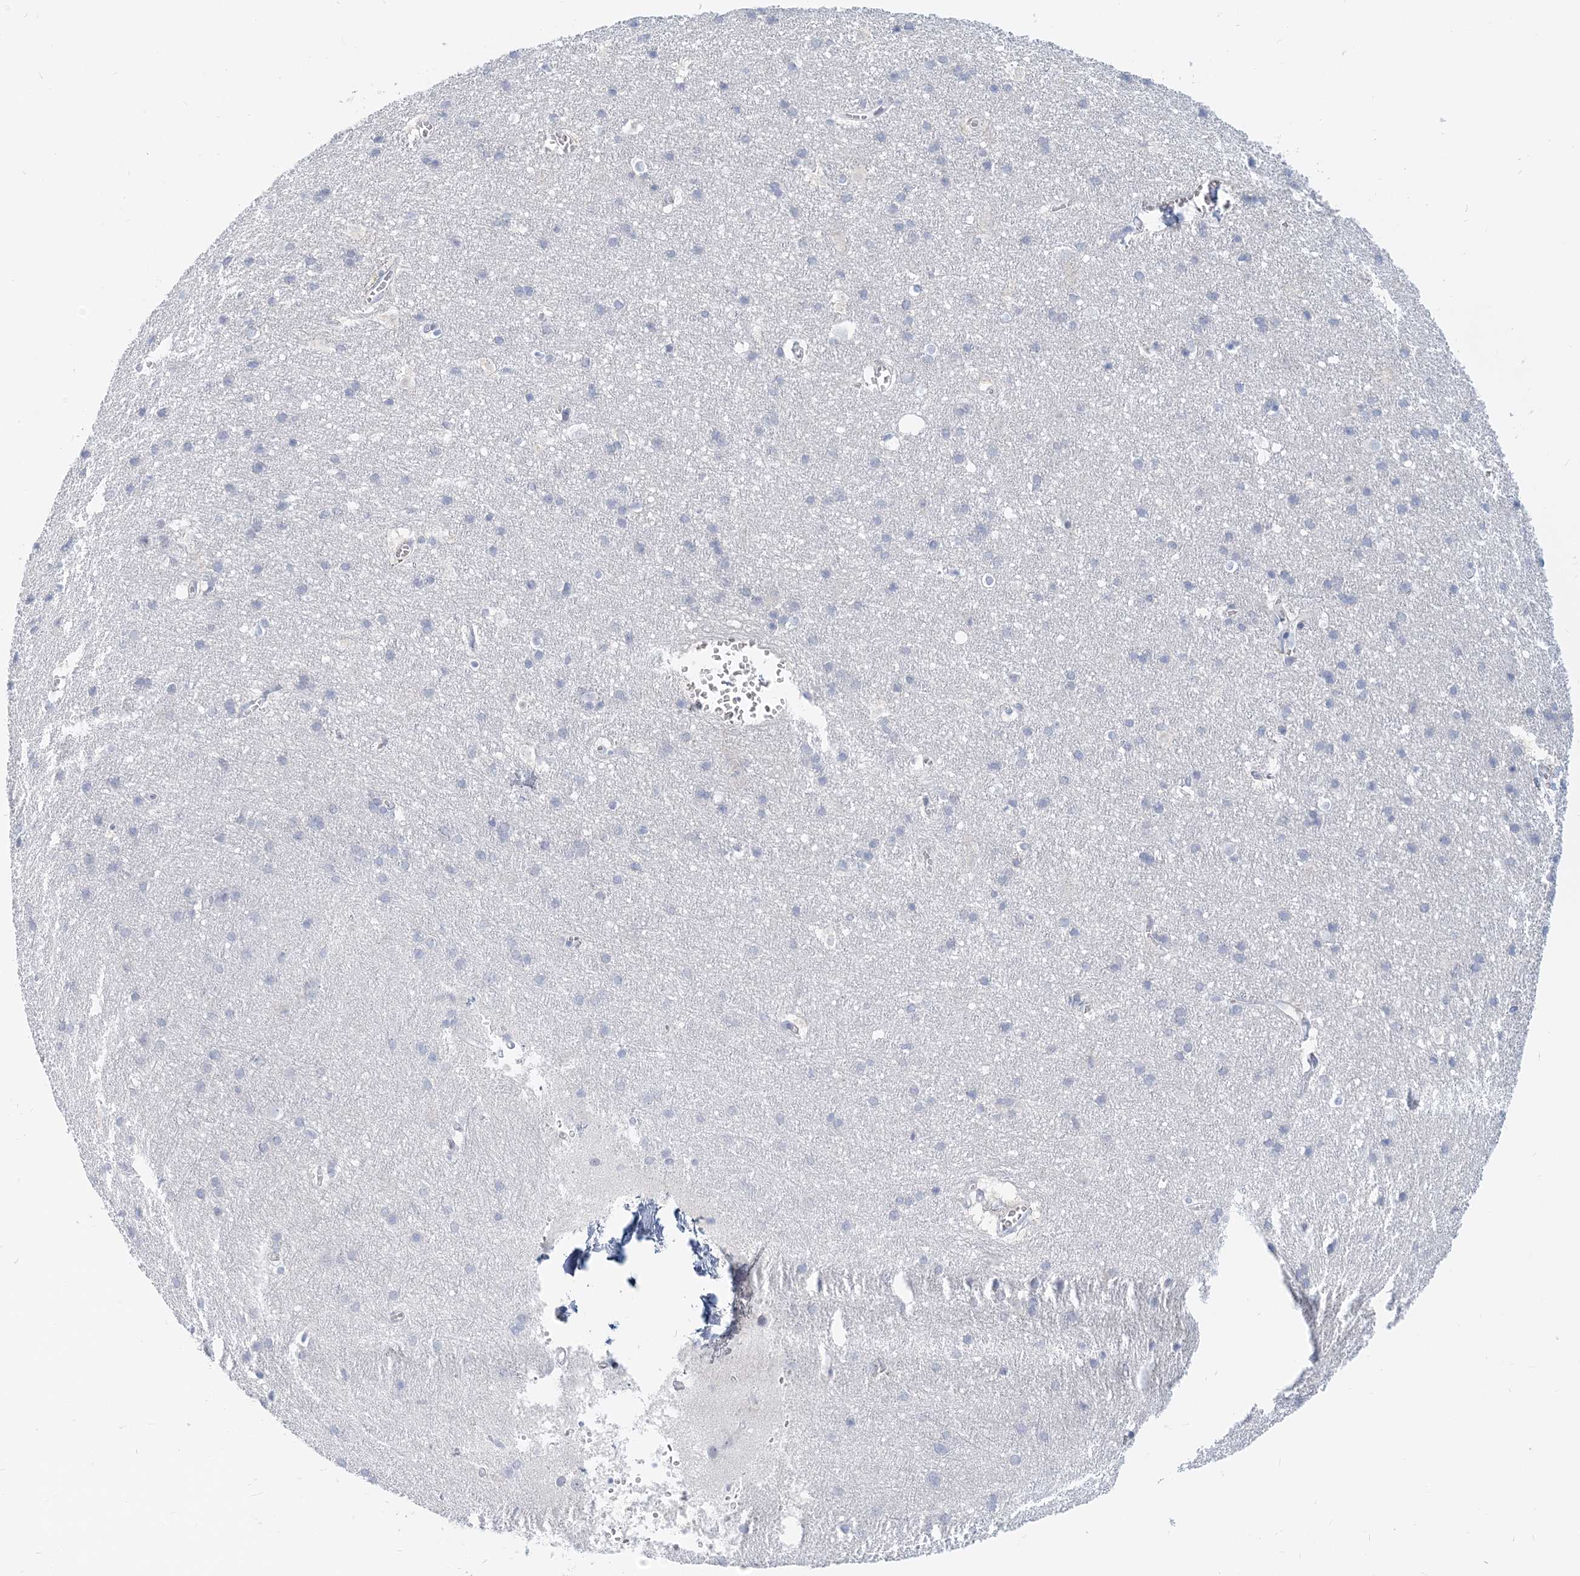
{"staining": {"intensity": "negative", "quantity": "none", "location": "none"}, "tissue": "cerebral cortex", "cell_type": "Endothelial cells", "image_type": "normal", "snomed": [{"axis": "morphology", "description": "Normal tissue, NOS"}, {"axis": "topography", "description": "Cerebral cortex"}], "caption": "Photomicrograph shows no significant protein expression in endothelial cells of unremarkable cerebral cortex. (Brightfield microscopy of DAB immunohistochemistry (IHC) at high magnification).", "gene": "GMPPA", "patient": {"sex": "male", "age": 54}}